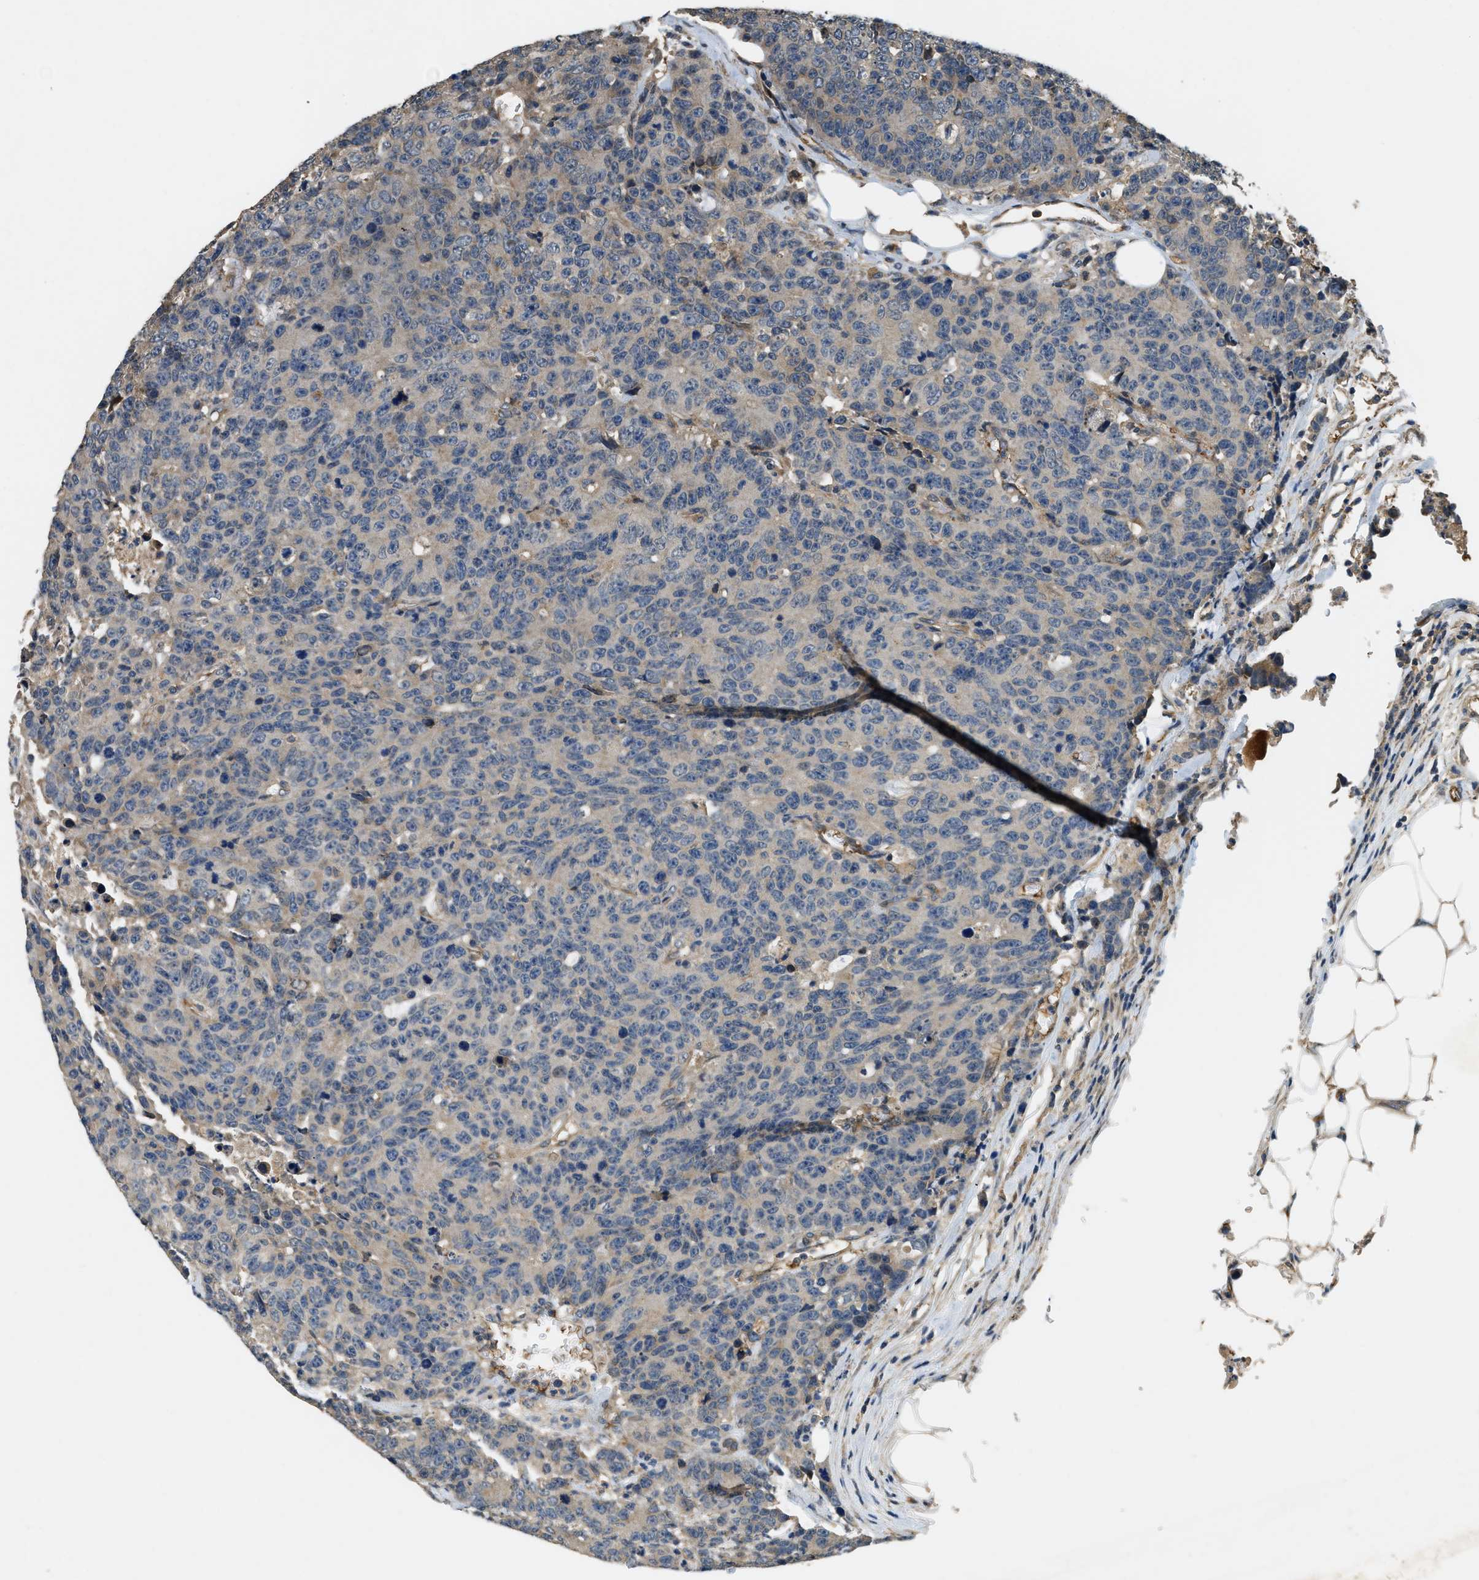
{"staining": {"intensity": "weak", "quantity": "<25%", "location": "cytoplasmic/membranous"}, "tissue": "colorectal cancer", "cell_type": "Tumor cells", "image_type": "cancer", "snomed": [{"axis": "morphology", "description": "Adenocarcinoma, NOS"}, {"axis": "topography", "description": "Colon"}], "caption": "Immunohistochemistry histopathology image of neoplastic tissue: adenocarcinoma (colorectal) stained with DAB shows no significant protein positivity in tumor cells.", "gene": "CFLAR", "patient": {"sex": "female", "age": 86}}